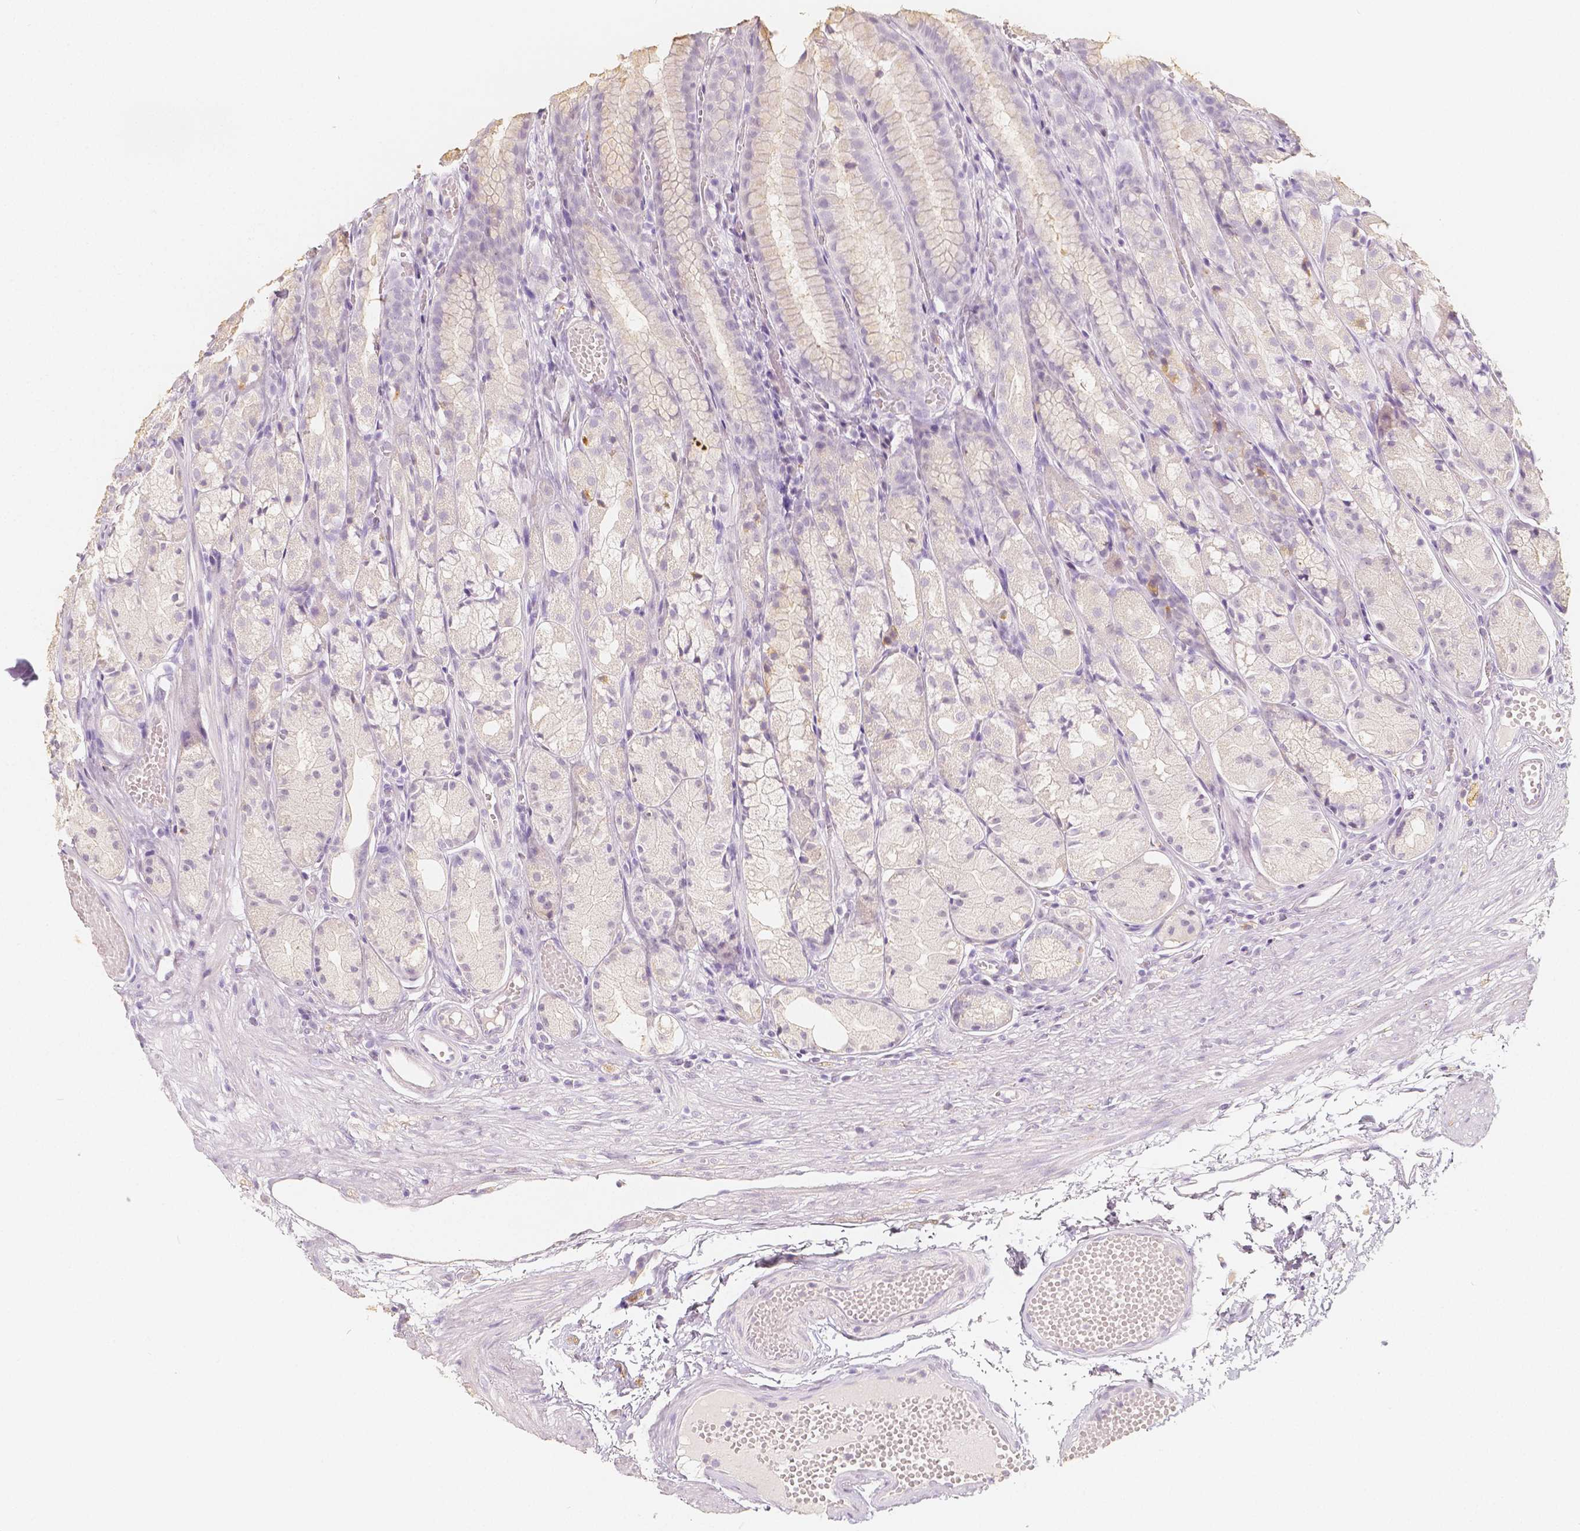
{"staining": {"intensity": "negative", "quantity": "none", "location": "none"}, "tissue": "stomach", "cell_type": "Glandular cells", "image_type": "normal", "snomed": [{"axis": "morphology", "description": "Normal tissue, NOS"}, {"axis": "topography", "description": "Stomach"}], "caption": "An IHC image of unremarkable stomach is shown. There is no staining in glandular cells of stomach. Nuclei are stained in blue.", "gene": "NECAB2", "patient": {"sex": "male", "age": 70}}